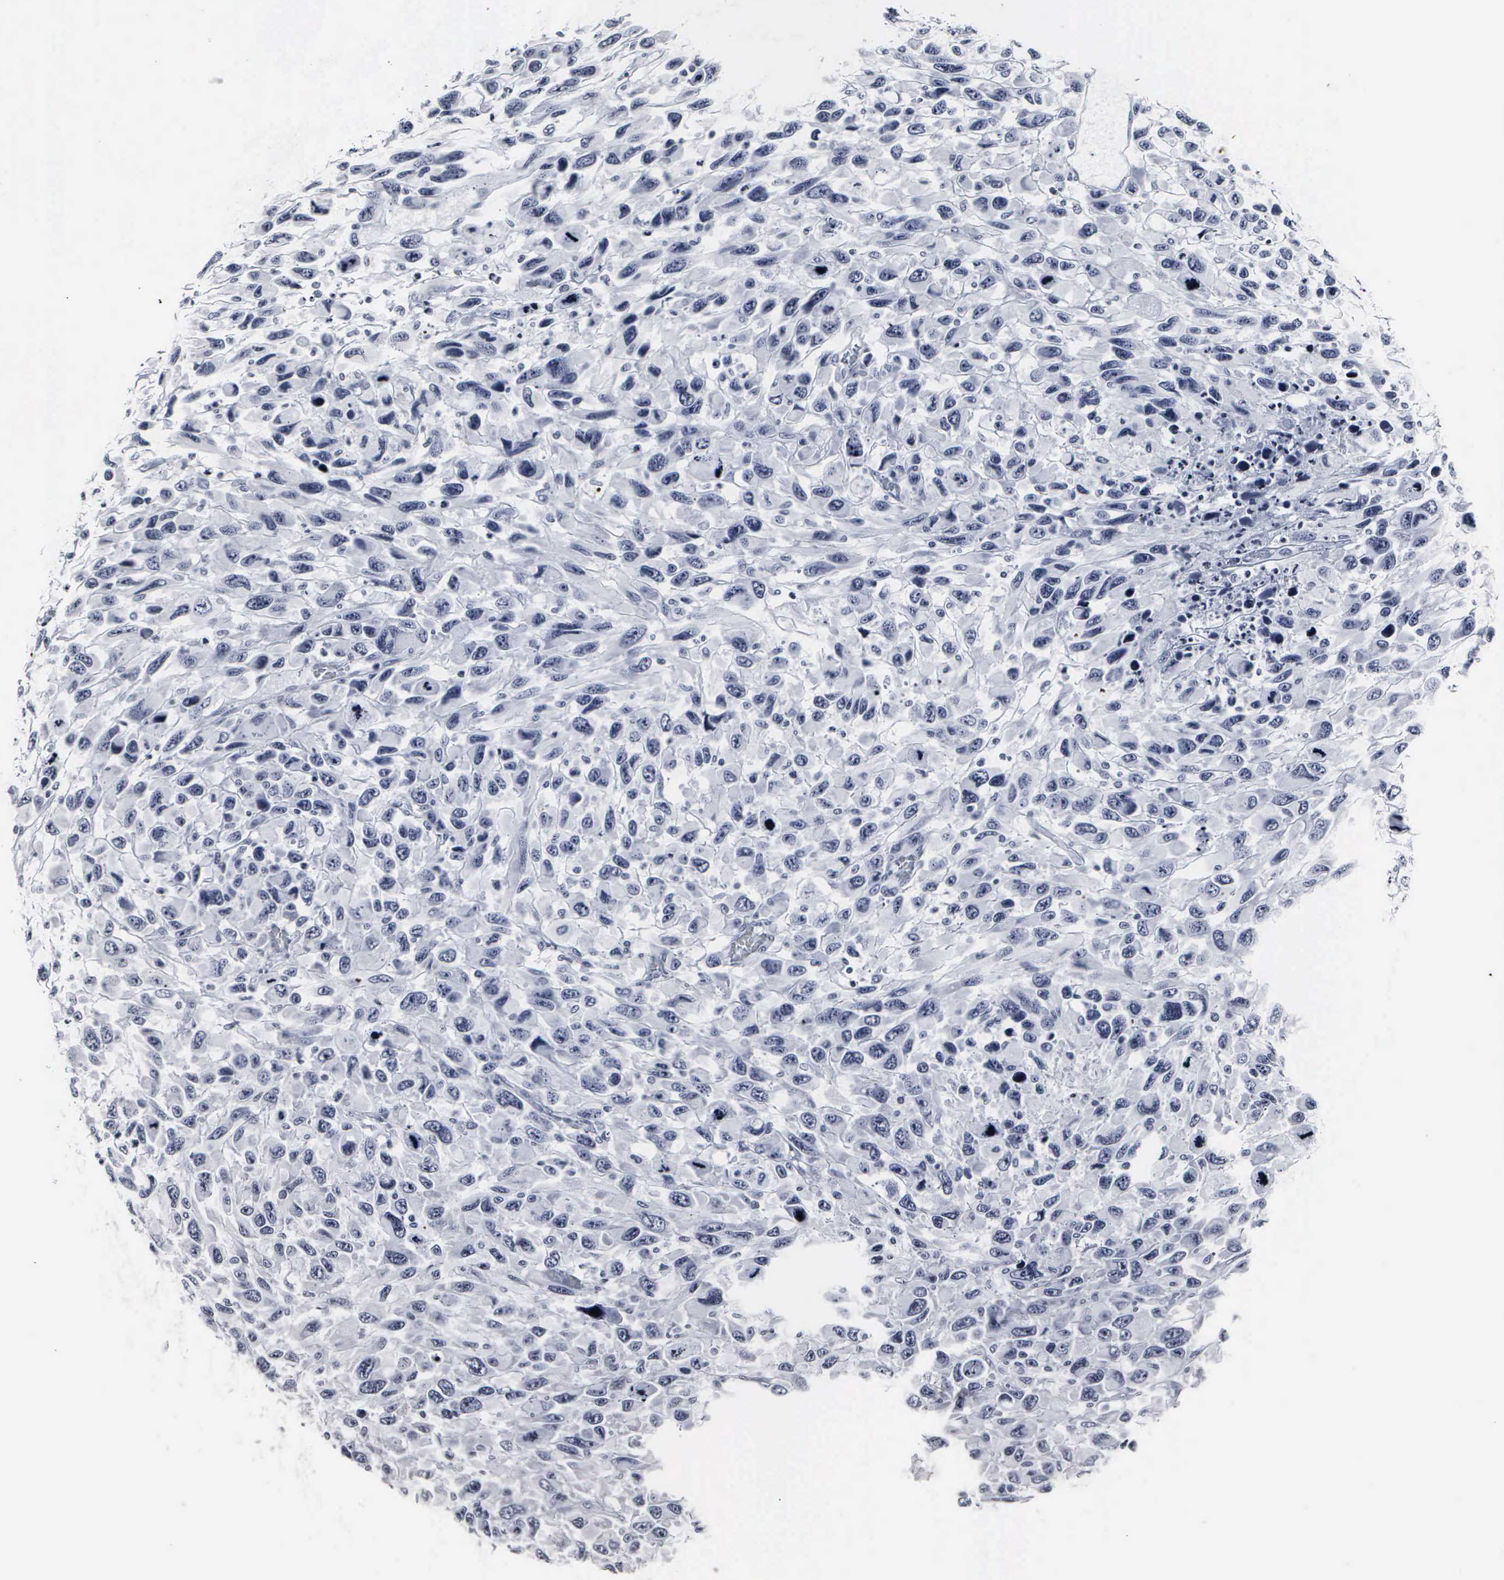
{"staining": {"intensity": "negative", "quantity": "none", "location": "none"}, "tissue": "renal cancer", "cell_type": "Tumor cells", "image_type": "cancer", "snomed": [{"axis": "morphology", "description": "Adenocarcinoma, NOS"}, {"axis": "topography", "description": "Kidney"}], "caption": "High magnification brightfield microscopy of renal cancer (adenocarcinoma) stained with DAB (3,3'-diaminobenzidine) (brown) and counterstained with hematoxylin (blue): tumor cells show no significant positivity. The staining was performed using DAB to visualize the protein expression in brown, while the nuclei were stained in blue with hematoxylin (Magnification: 20x).", "gene": "DGCR2", "patient": {"sex": "male", "age": 79}}